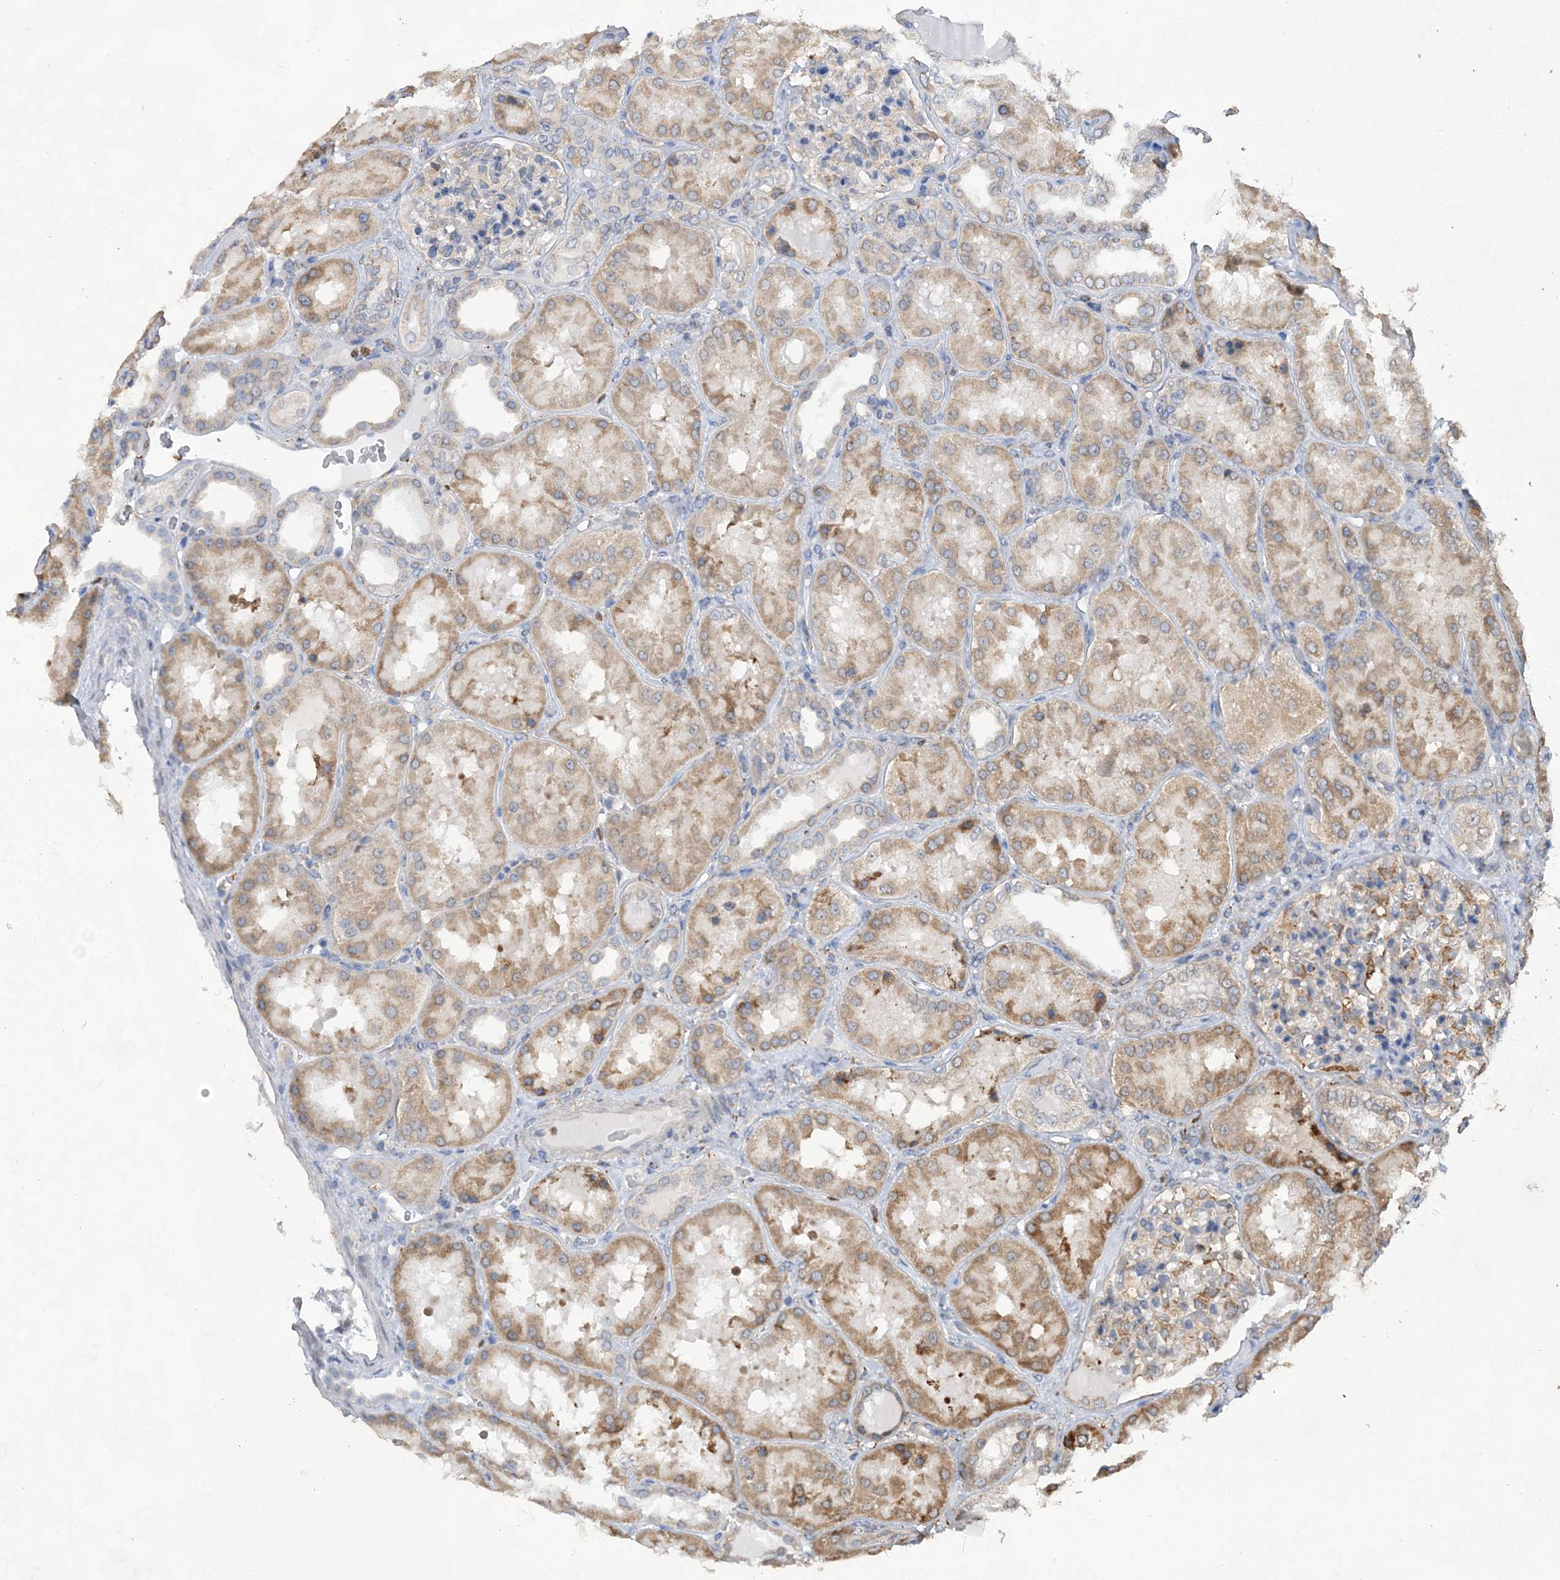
{"staining": {"intensity": "moderate", "quantity": "<25%", "location": "cytoplasmic/membranous"}, "tissue": "kidney", "cell_type": "Cells in glomeruli", "image_type": "normal", "snomed": [{"axis": "morphology", "description": "Normal tissue, NOS"}, {"axis": "topography", "description": "Kidney"}], "caption": "Kidney stained with IHC demonstrates moderate cytoplasmic/membranous staining in approximately <25% of cells in glomeruli.", "gene": "WDR12", "patient": {"sex": "female", "age": 56}}